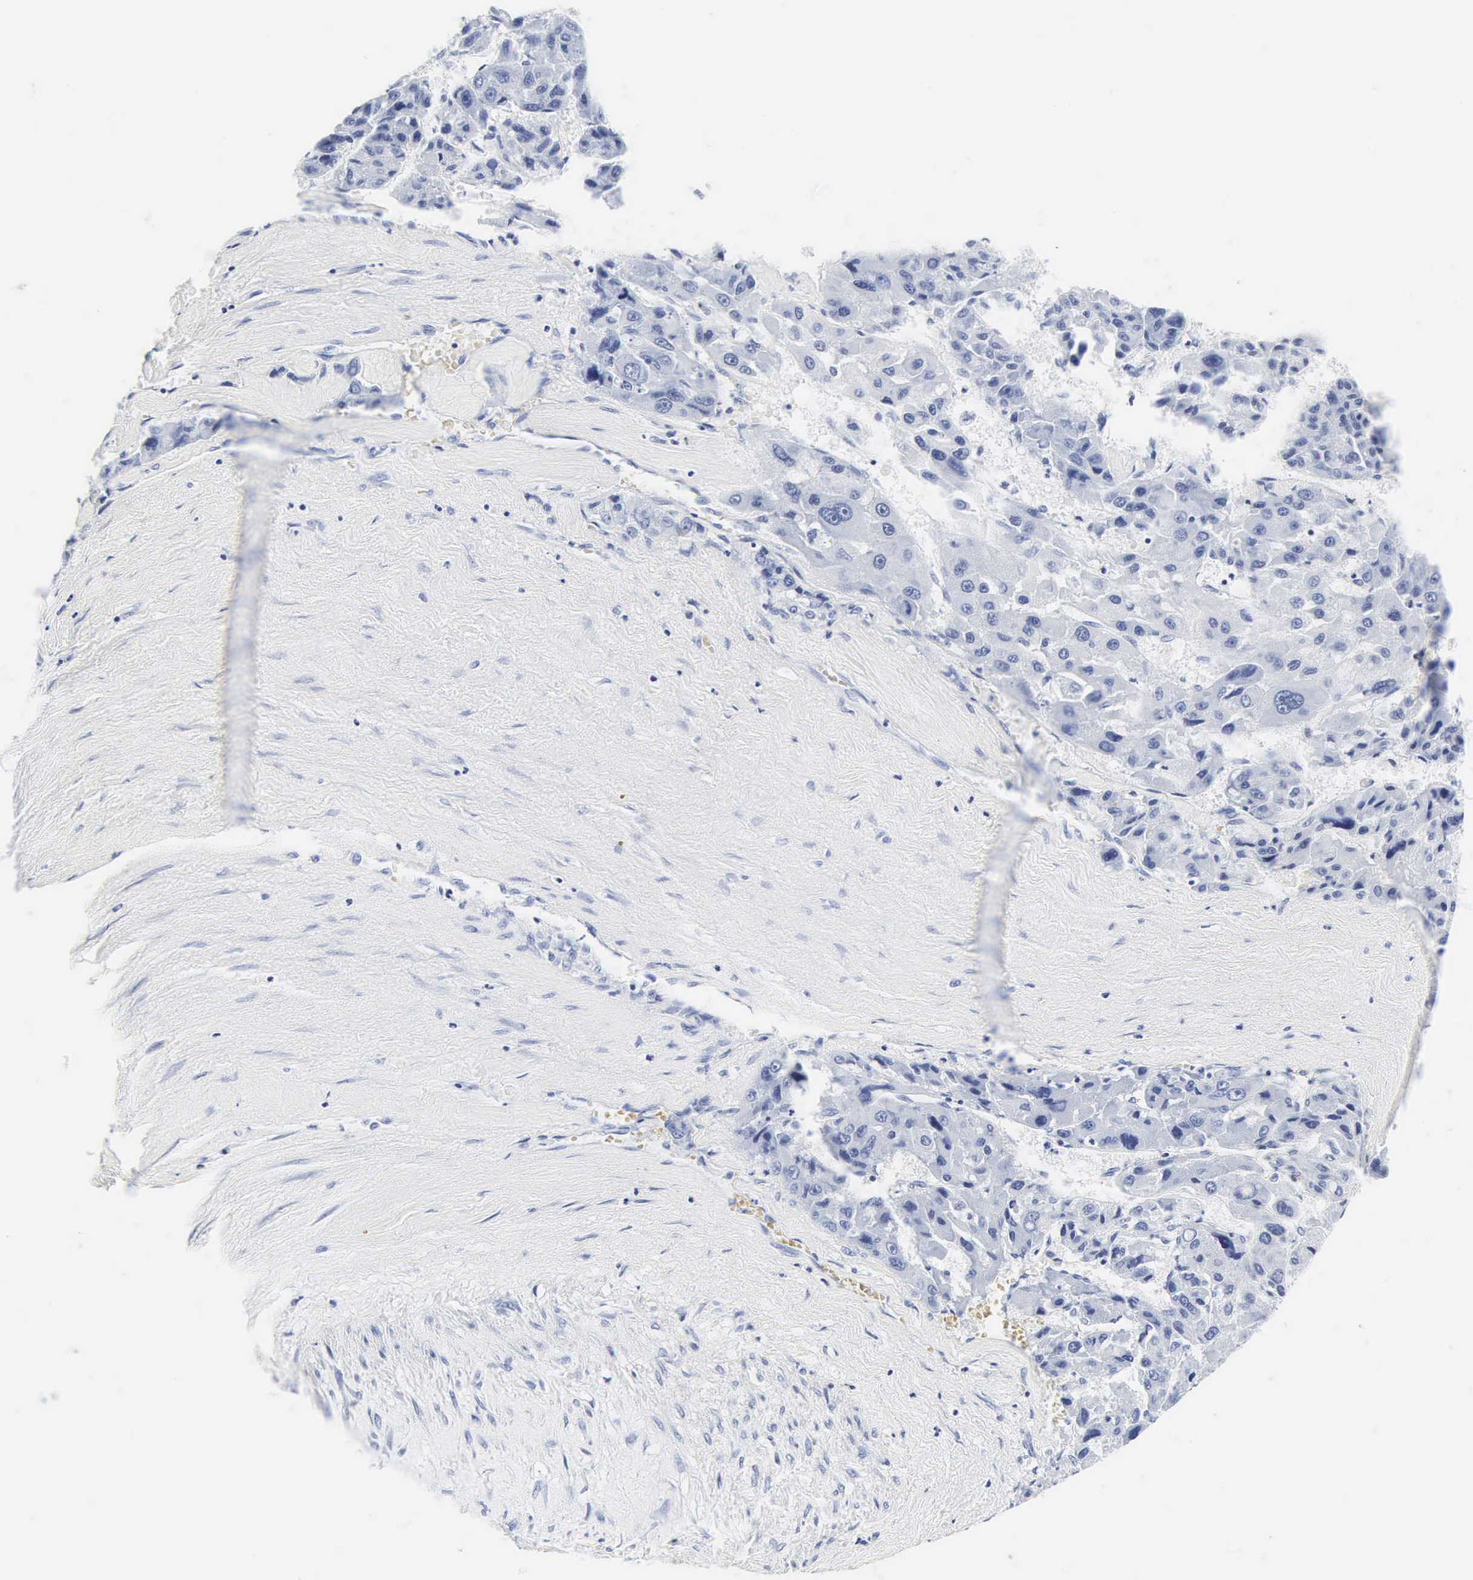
{"staining": {"intensity": "negative", "quantity": "none", "location": "none"}, "tissue": "liver cancer", "cell_type": "Tumor cells", "image_type": "cancer", "snomed": [{"axis": "morphology", "description": "Carcinoma, Hepatocellular, NOS"}, {"axis": "topography", "description": "Liver"}], "caption": "High power microscopy histopathology image of an immunohistochemistry histopathology image of liver cancer (hepatocellular carcinoma), revealing no significant expression in tumor cells.", "gene": "INS", "patient": {"sex": "male", "age": 64}}